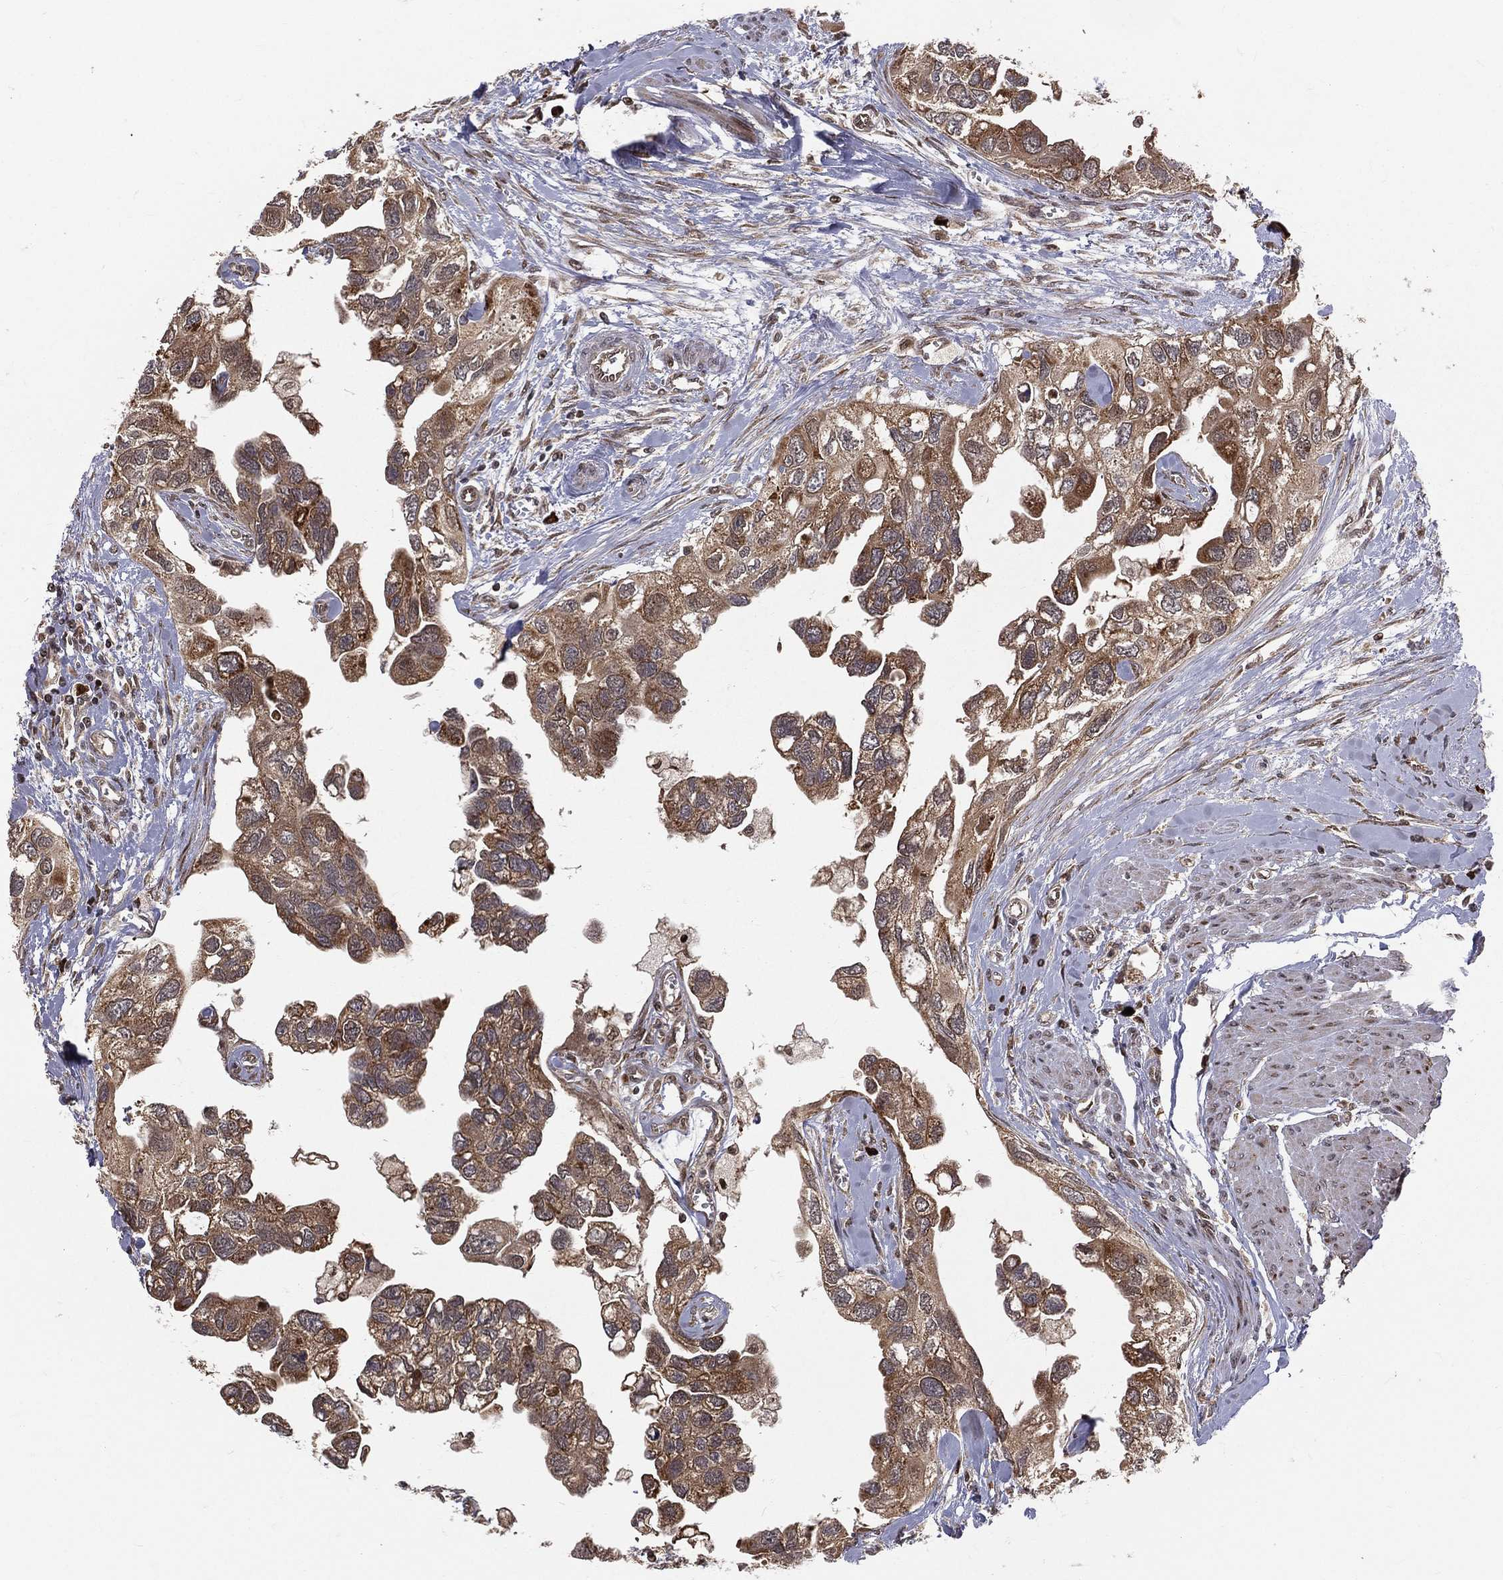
{"staining": {"intensity": "moderate", "quantity": ">75%", "location": "cytoplasmic/membranous"}, "tissue": "urothelial cancer", "cell_type": "Tumor cells", "image_type": "cancer", "snomed": [{"axis": "morphology", "description": "Urothelial carcinoma, High grade"}, {"axis": "topography", "description": "Urinary bladder"}], "caption": "Brown immunohistochemical staining in human urothelial cancer shows moderate cytoplasmic/membranous positivity in about >75% of tumor cells. (IHC, brightfield microscopy, high magnification).", "gene": "MDM2", "patient": {"sex": "male", "age": 59}}